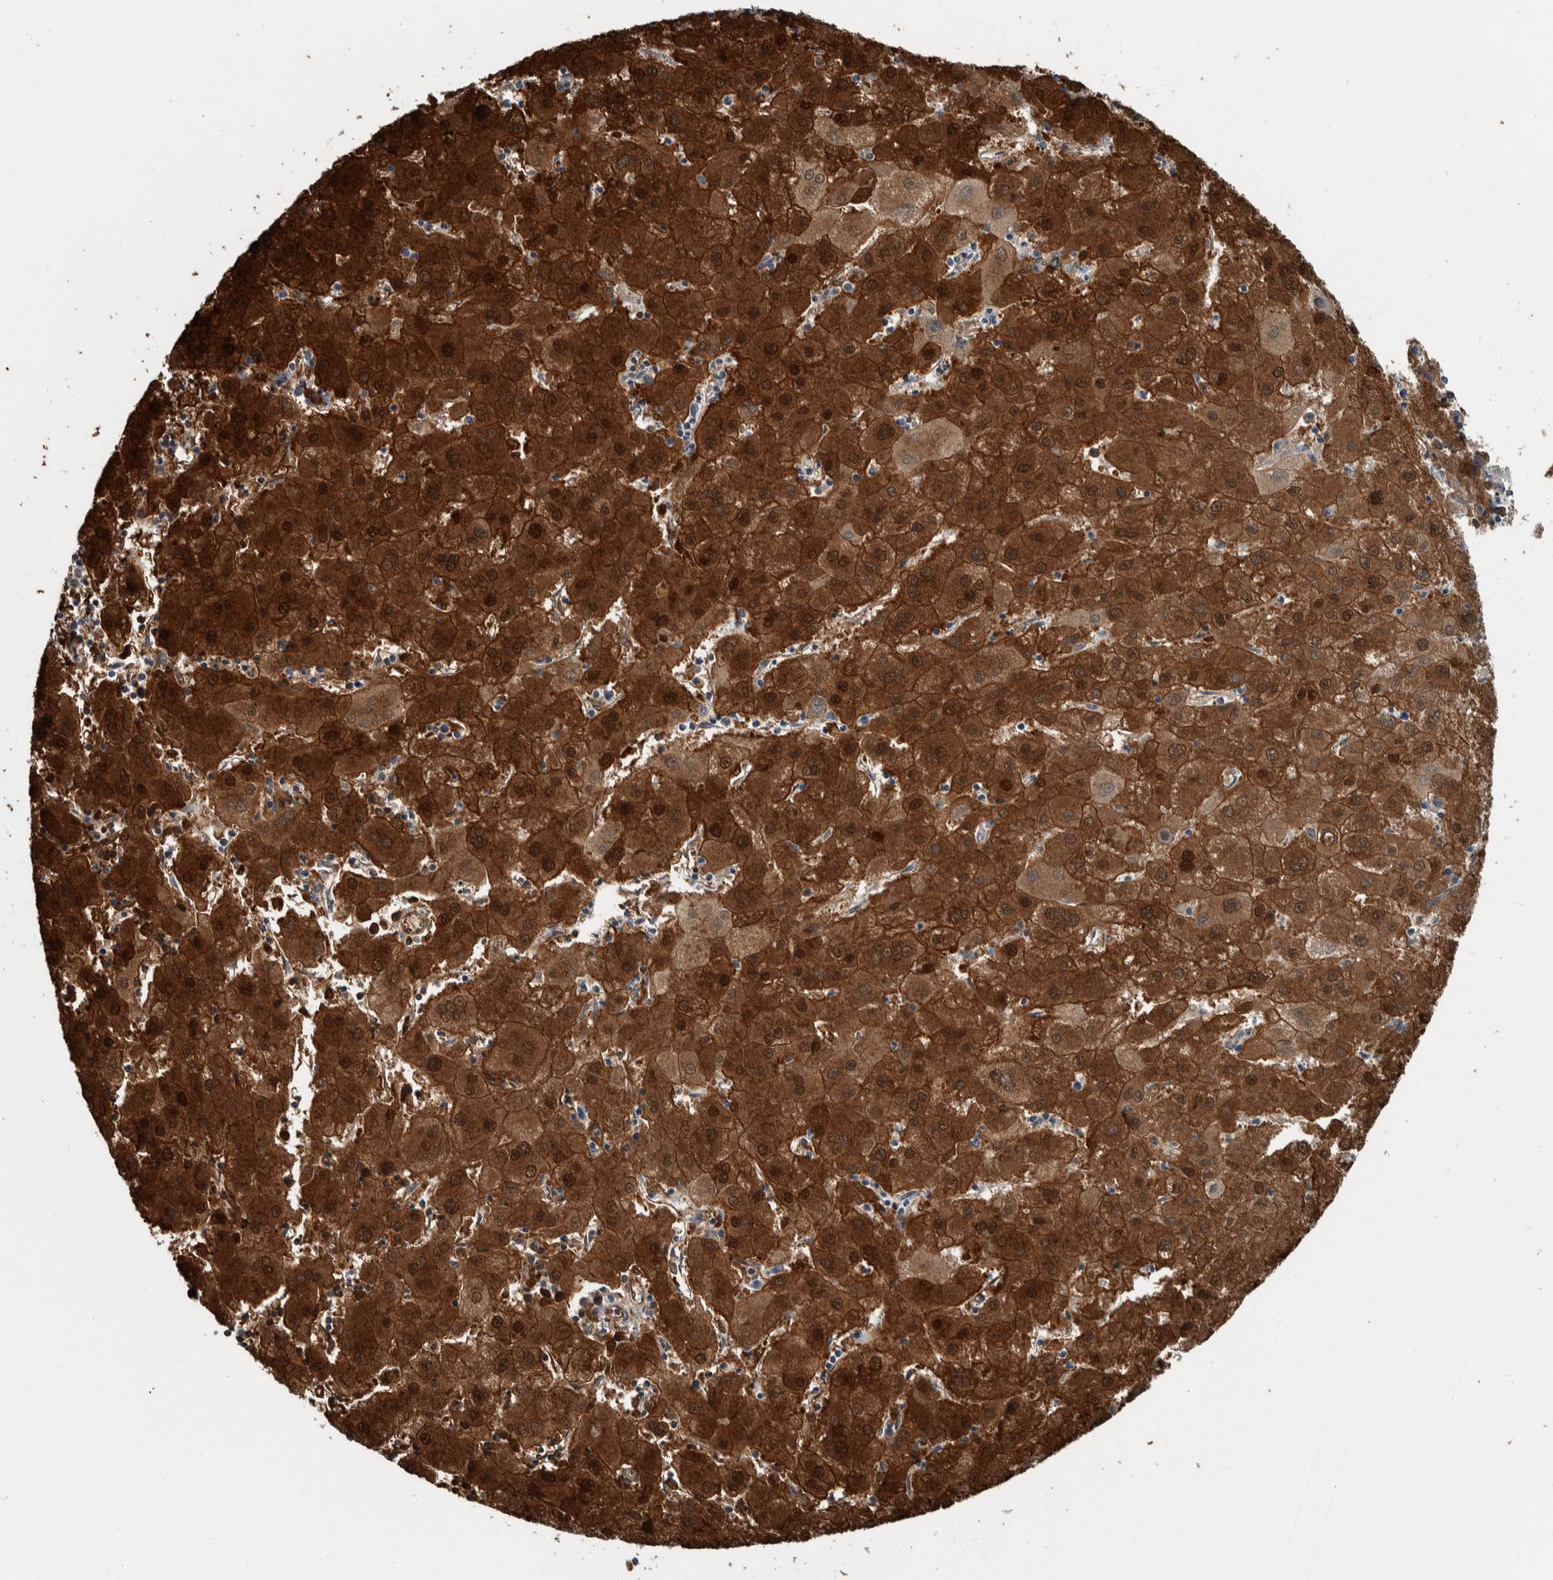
{"staining": {"intensity": "moderate", "quantity": ">75%", "location": "cytoplasmic/membranous,nuclear"}, "tissue": "liver cancer", "cell_type": "Tumor cells", "image_type": "cancer", "snomed": [{"axis": "morphology", "description": "Carcinoma, Hepatocellular, NOS"}, {"axis": "topography", "description": "Liver"}], "caption": "Protein analysis of liver cancer tissue demonstrates moderate cytoplasmic/membranous and nuclear positivity in about >75% of tumor cells.", "gene": "ALAD", "patient": {"sex": "male", "age": 72}}